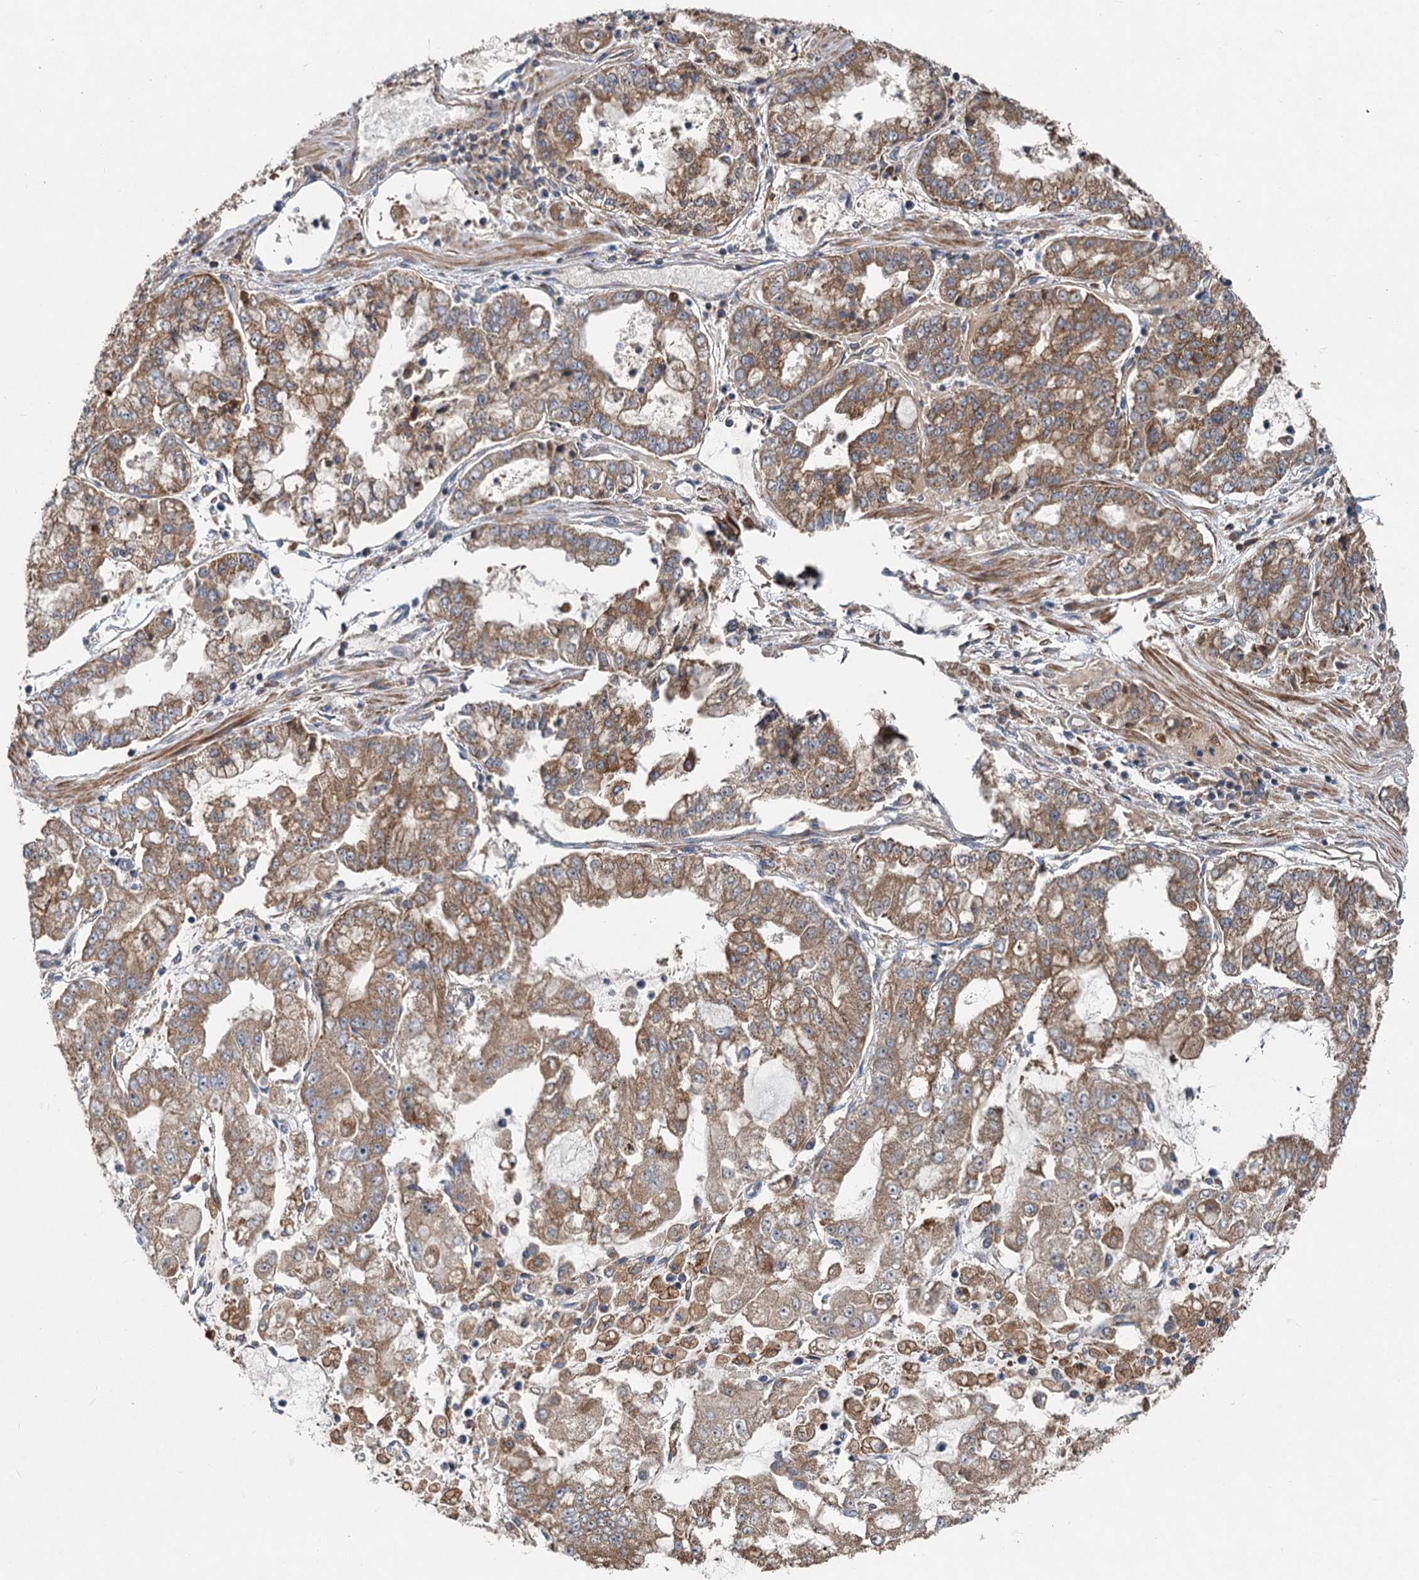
{"staining": {"intensity": "moderate", "quantity": ">75%", "location": "cytoplasmic/membranous"}, "tissue": "stomach cancer", "cell_type": "Tumor cells", "image_type": "cancer", "snomed": [{"axis": "morphology", "description": "Adenocarcinoma, NOS"}, {"axis": "topography", "description": "Stomach"}], "caption": "Immunohistochemical staining of human stomach adenocarcinoma displays medium levels of moderate cytoplasmic/membranous protein expression in approximately >75% of tumor cells. (brown staining indicates protein expression, while blue staining denotes nuclei).", "gene": "OTUB1", "patient": {"sex": "male", "age": 76}}